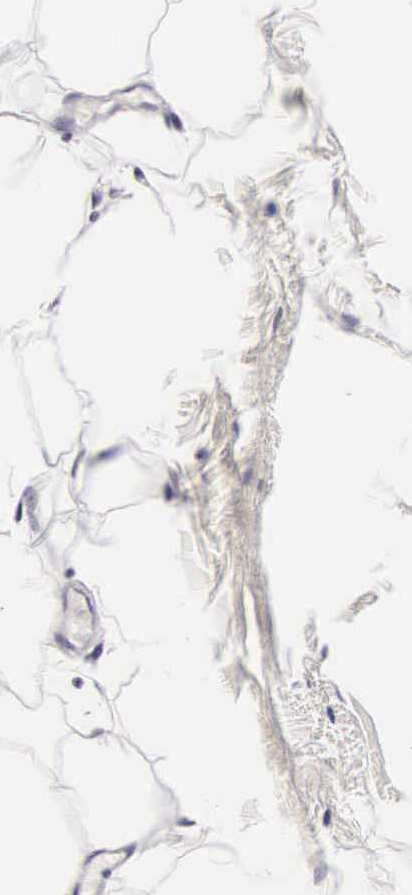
{"staining": {"intensity": "negative", "quantity": "none", "location": "none"}, "tissue": "adipose tissue", "cell_type": "Adipocytes", "image_type": "normal", "snomed": [{"axis": "morphology", "description": "Normal tissue, NOS"}, {"axis": "topography", "description": "Breast"}], "caption": "The immunohistochemistry micrograph has no significant expression in adipocytes of adipose tissue.", "gene": "PHETA2", "patient": {"sex": "female", "age": 45}}